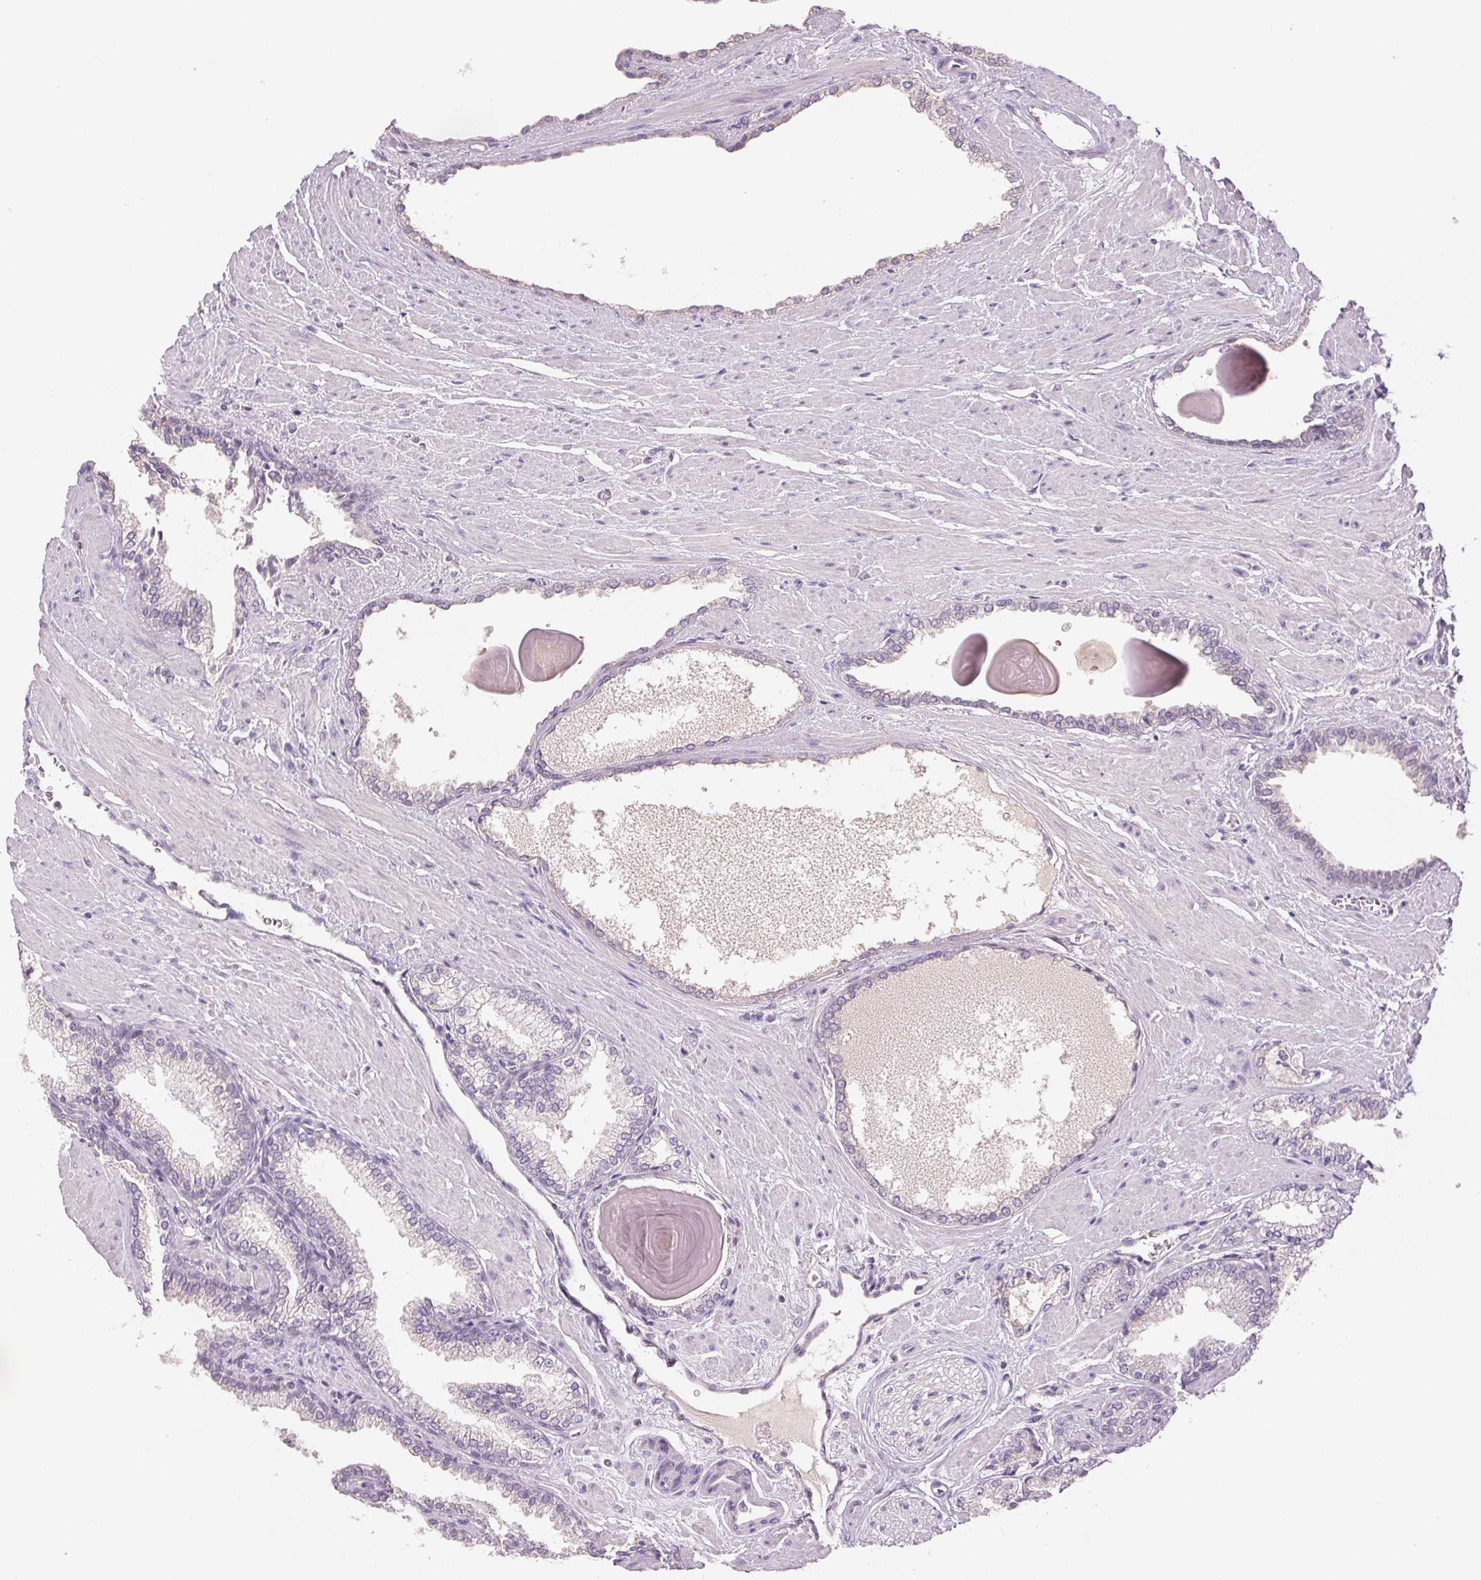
{"staining": {"intensity": "negative", "quantity": "none", "location": "none"}, "tissue": "prostate cancer", "cell_type": "Tumor cells", "image_type": "cancer", "snomed": [{"axis": "morphology", "description": "Adenocarcinoma, High grade"}, {"axis": "topography", "description": "Prostate"}], "caption": "IHC of human prostate cancer displays no expression in tumor cells.", "gene": "FXYD4", "patient": {"sex": "male", "age": 64}}